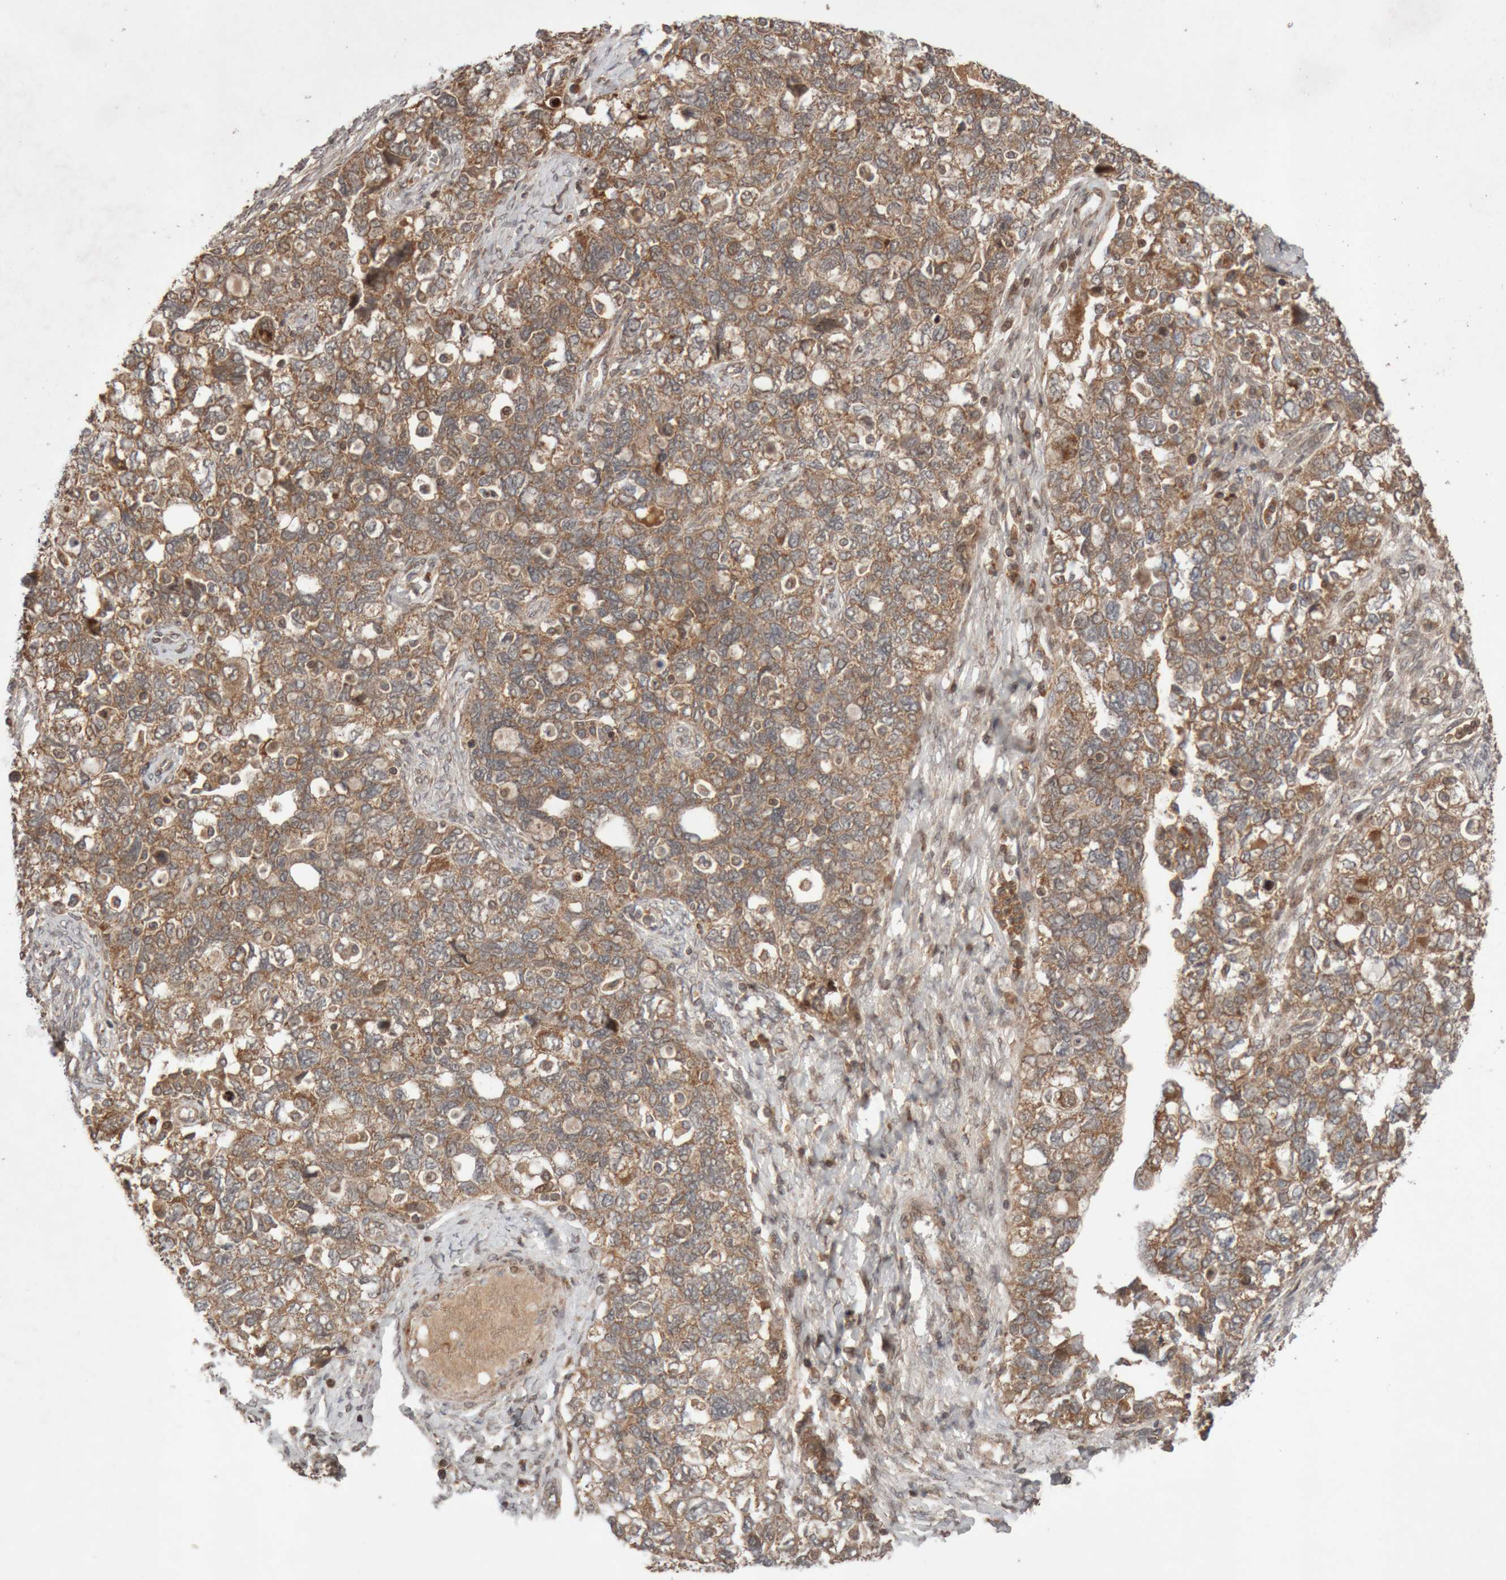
{"staining": {"intensity": "moderate", "quantity": ">75%", "location": "cytoplasmic/membranous"}, "tissue": "ovarian cancer", "cell_type": "Tumor cells", "image_type": "cancer", "snomed": [{"axis": "morphology", "description": "Carcinoma, NOS"}, {"axis": "morphology", "description": "Cystadenocarcinoma, serous, NOS"}, {"axis": "topography", "description": "Ovary"}], "caption": "This image demonstrates carcinoma (ovarian) stained with immunohistochemistry (IHC) to label a protein in brown. The cytoplasmic/membranous of tumor cells show moderate positivity for the protein. Nuclei are counter-stained blue.", "gene": "KIF21B", "patient": {"sex": "female", "age": 69}}